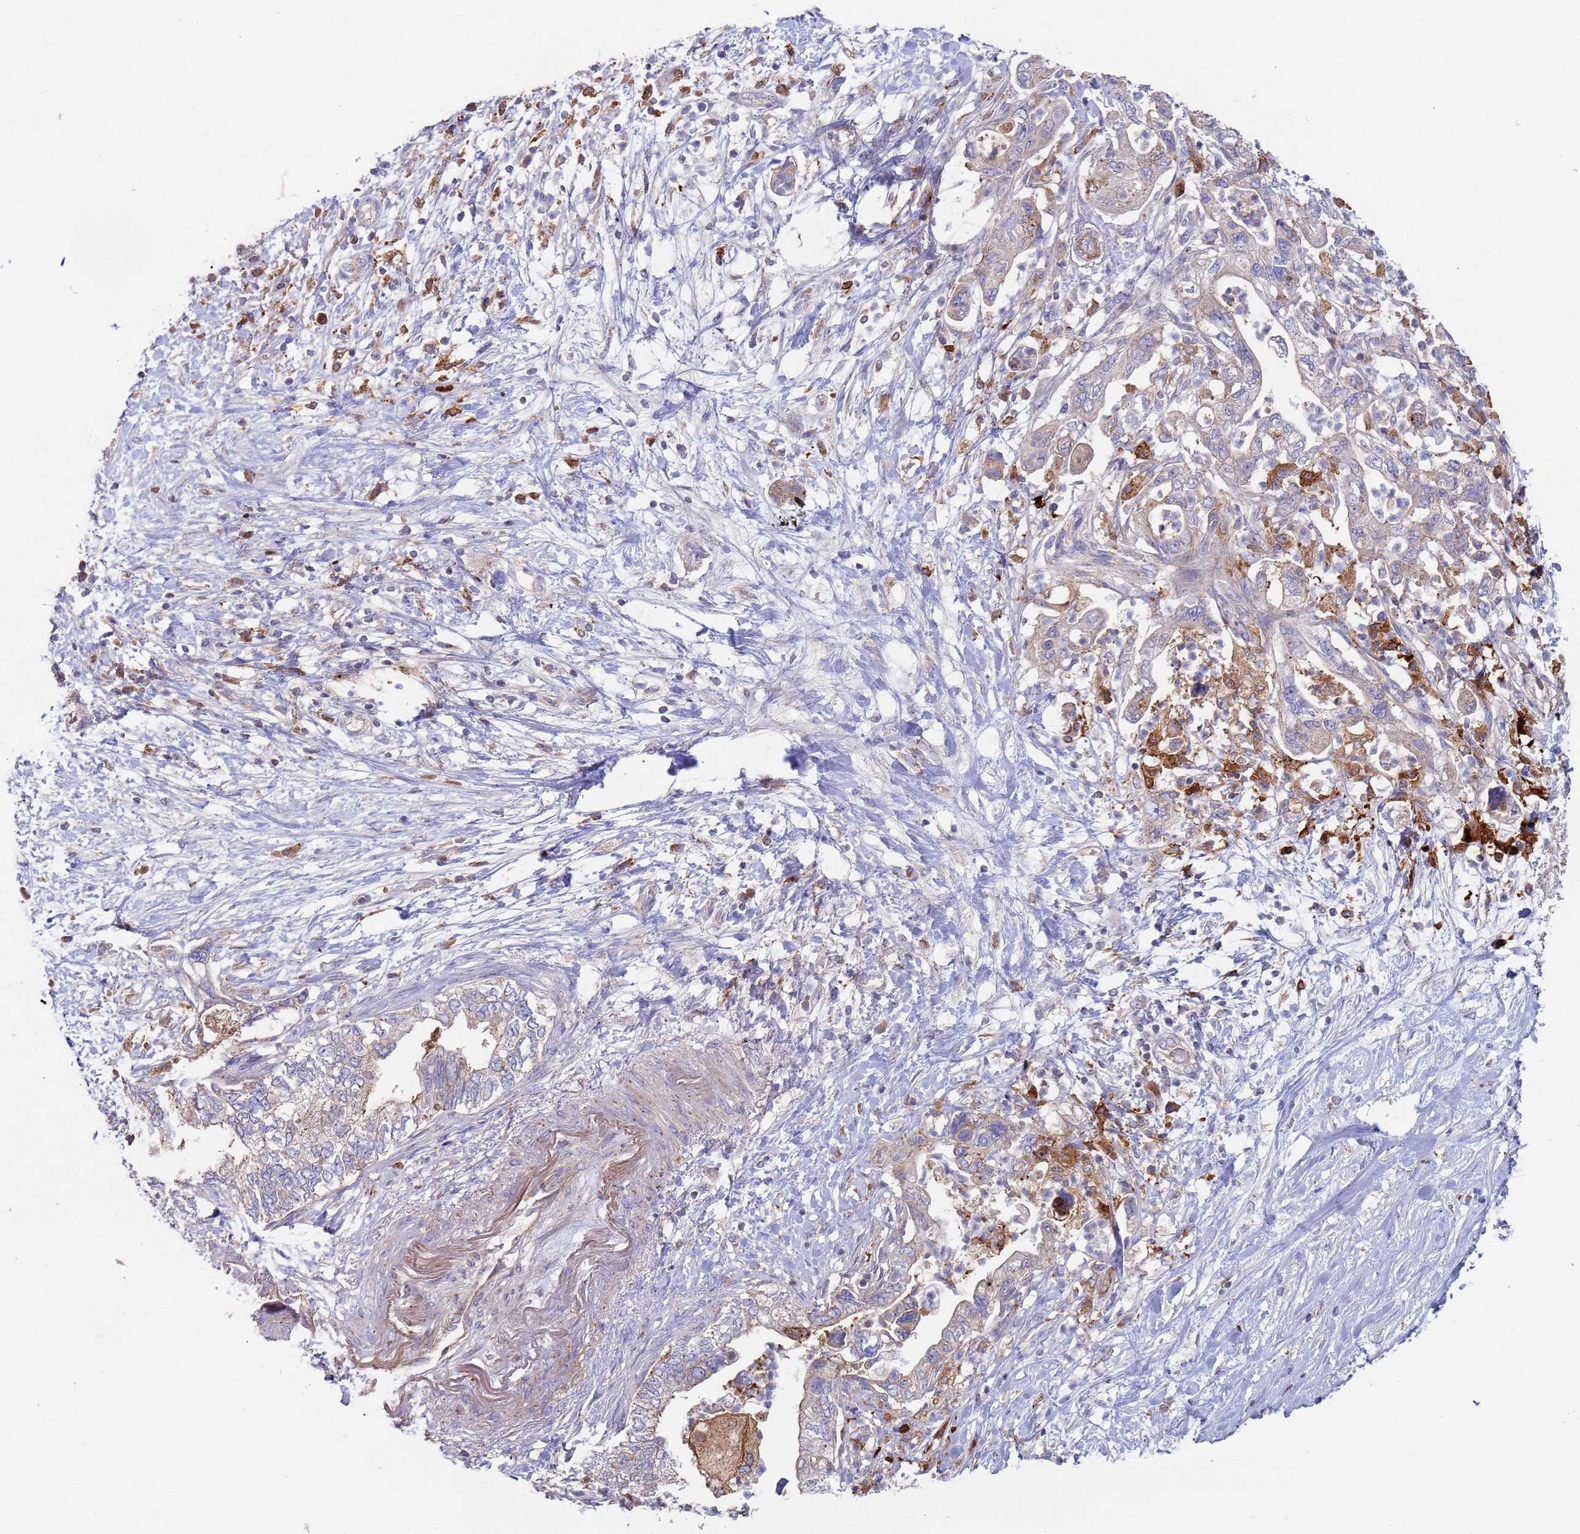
{"staining": {"intensity": "negative", "quantity": "none", "location": "none"}, "tissue": "pancreatic cancer", "cell_type": "Tumor cells", "image_type": "cancer", "snomed": [{"axis": "morphology", "description": "Adenocarcinoma, NOS"}, {"axis": "topography", "description": "Pancreas"}], "caption": "Immunohistochemistry (IHC) image of neoplastic tissue: human pancreatic cancer (adenocarcinoma) stained with DAB reveals no significant protein expression in tumor cells.", "gene": "MALRD1", "patient": {"sex": "female", "age": 73}}